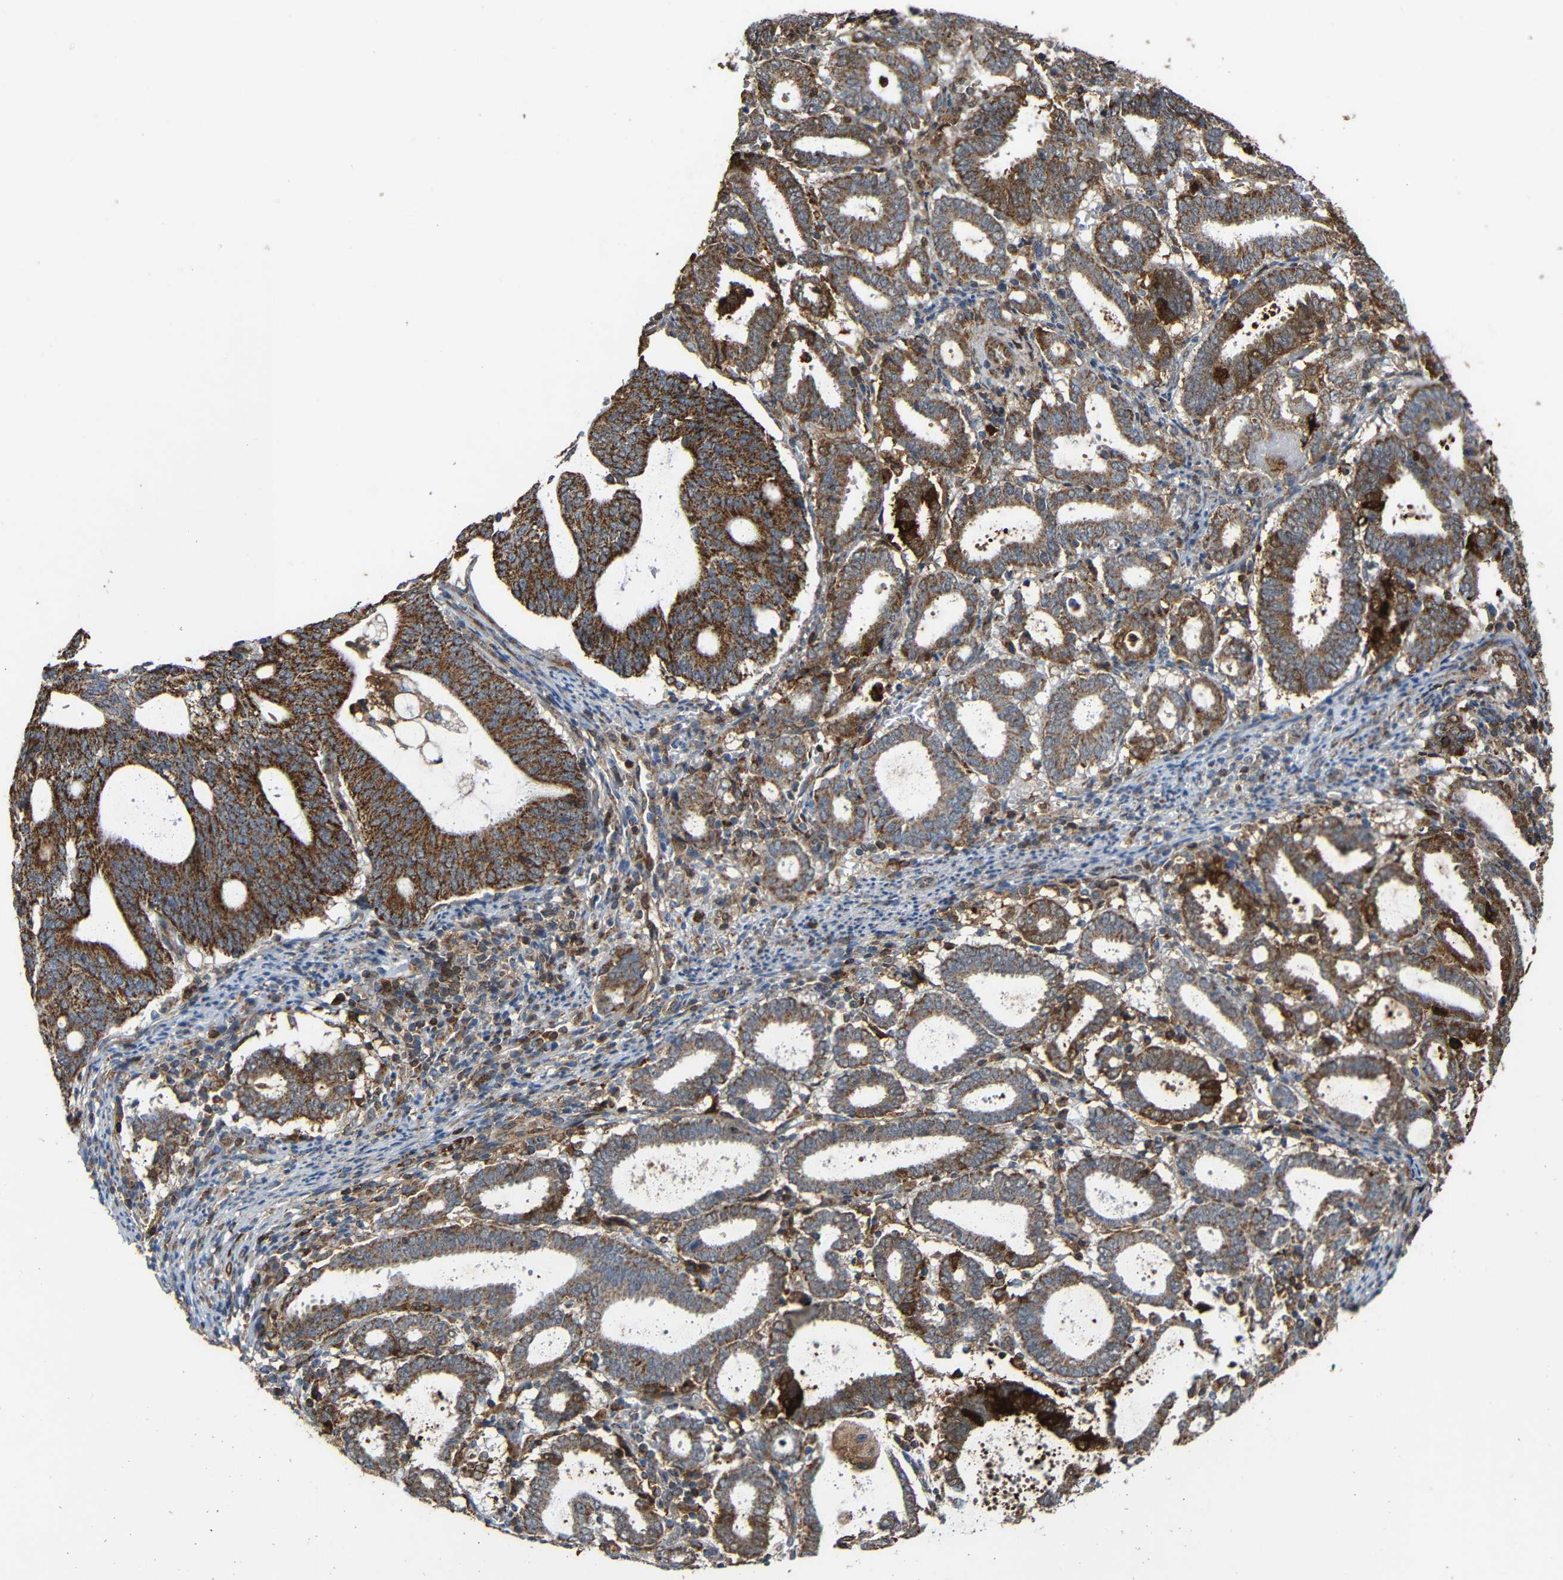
{"staining": {"intensity": "moderate", "quantity": ">75%", "location": "cytoplasmic/membranous"}, "tissue": "endometrial cancer", "cell_type": "Tumor cells", "image_type": "cancer", "snomed": [{"axis": "morphology", "description": "Adenocarcinoma, NOS"}, {"axis": "topography", "description": "Uterus"}], "caption": "There is medium levels of moderate cytoplasmic/membranous positivity in tumor cells of adenocarcinoma (endometrial), as demonstrated by immunohistochemical staining (brown color).", "gene": "C1GALT1", "patient": {"sex": "female", "age": 83}}